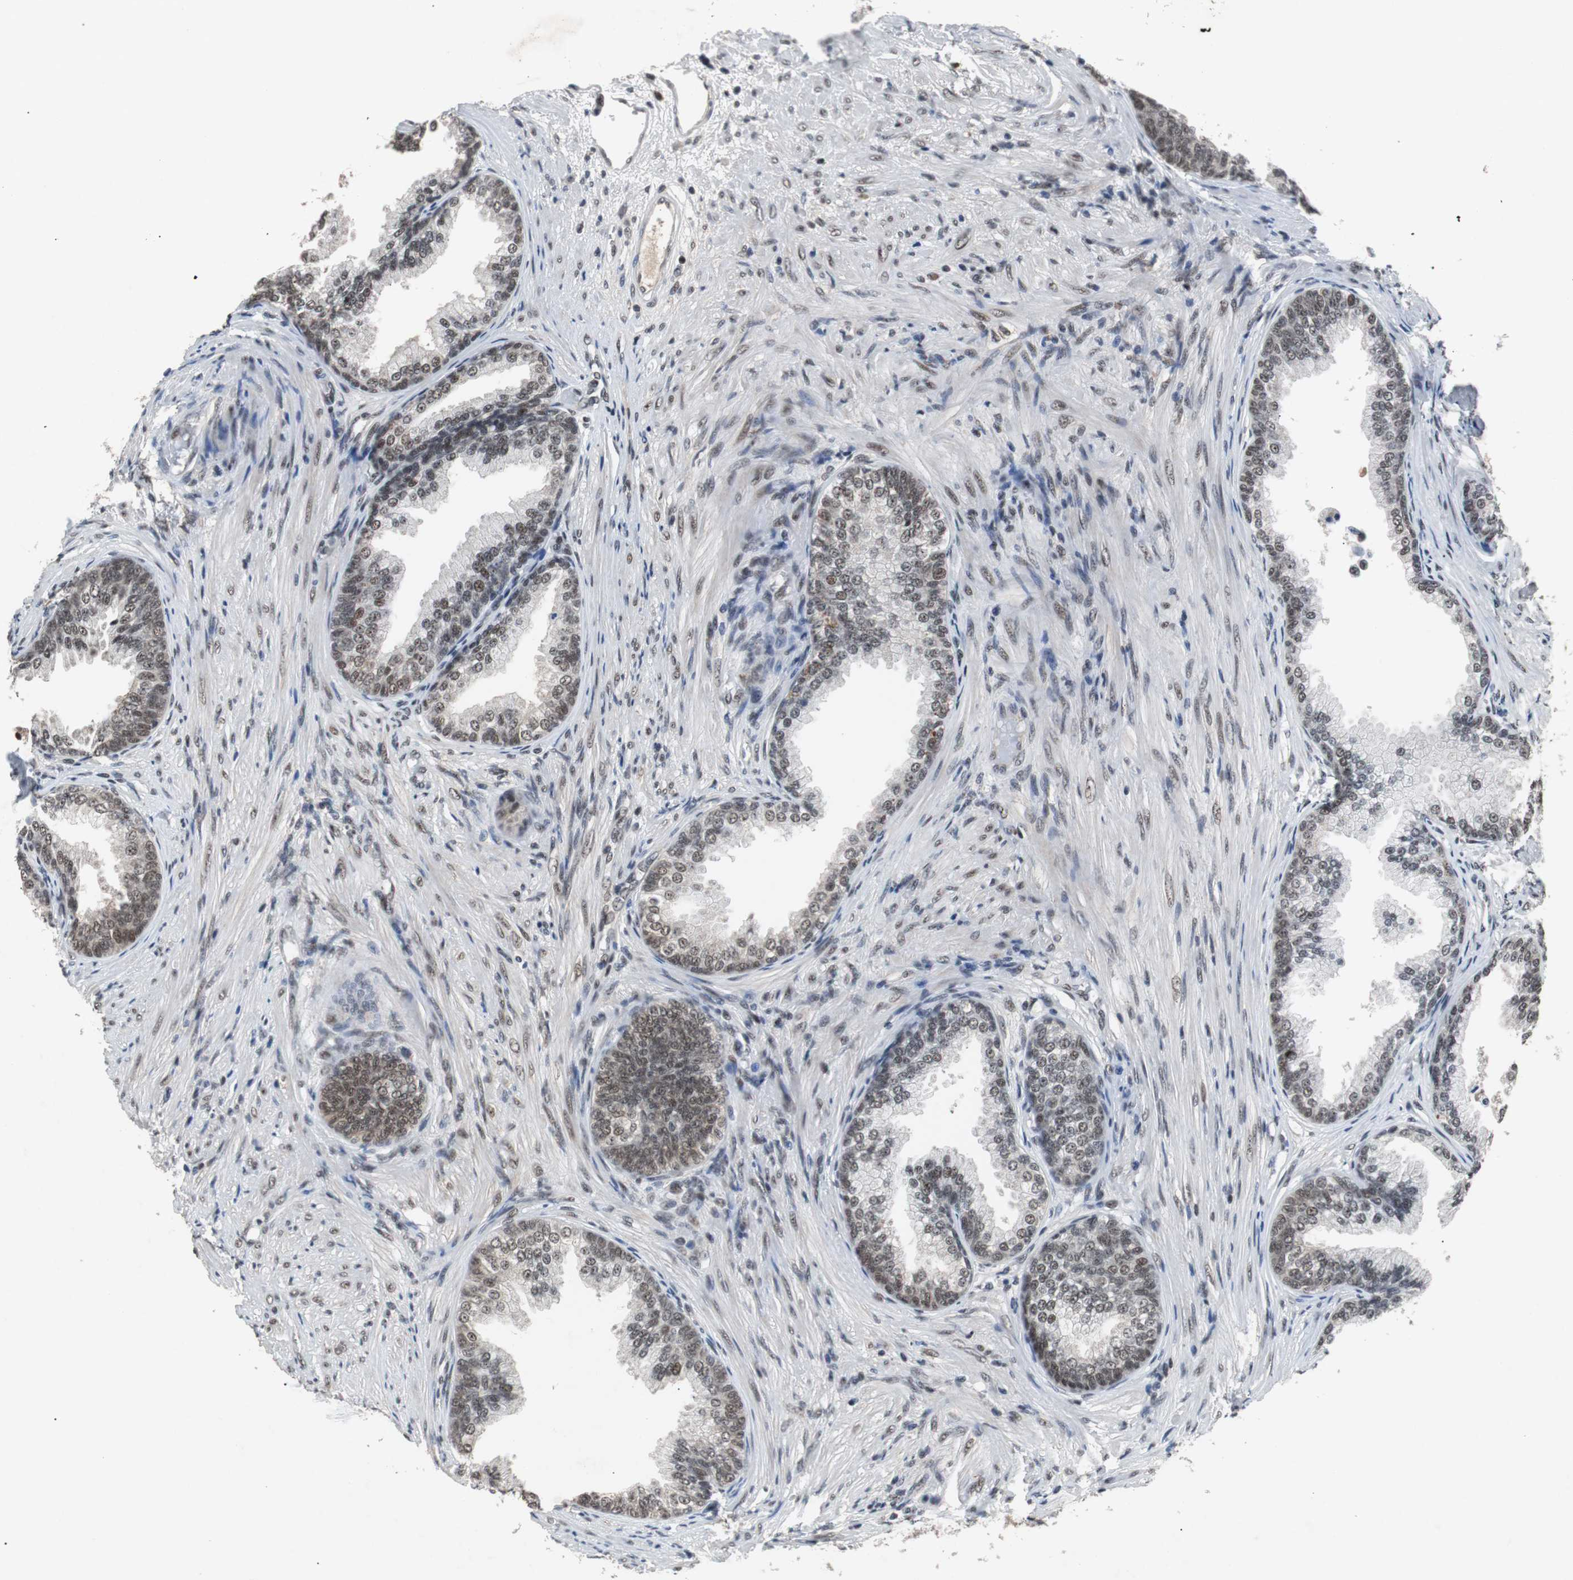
{"staining": {"intensity": "weak", "quantity": "25%-75%", "location": "nuclear"}, "tissue": "prostate", "cell_type": "Glandular cells", "image_type": "normal", "snomed": [{"axis": "morphology", "description": "Normal tissue, NOS"}, {"axis": "topography", "description": "Prostate"}], "caption": "Glandular cells show weak nuclear expression in approximately 25%-75% of cells in benign prostate. (IHC, brightfield microscopy, high magnification).", "gene": "USP28", "patient": {"sex": "male", "age": 76}}